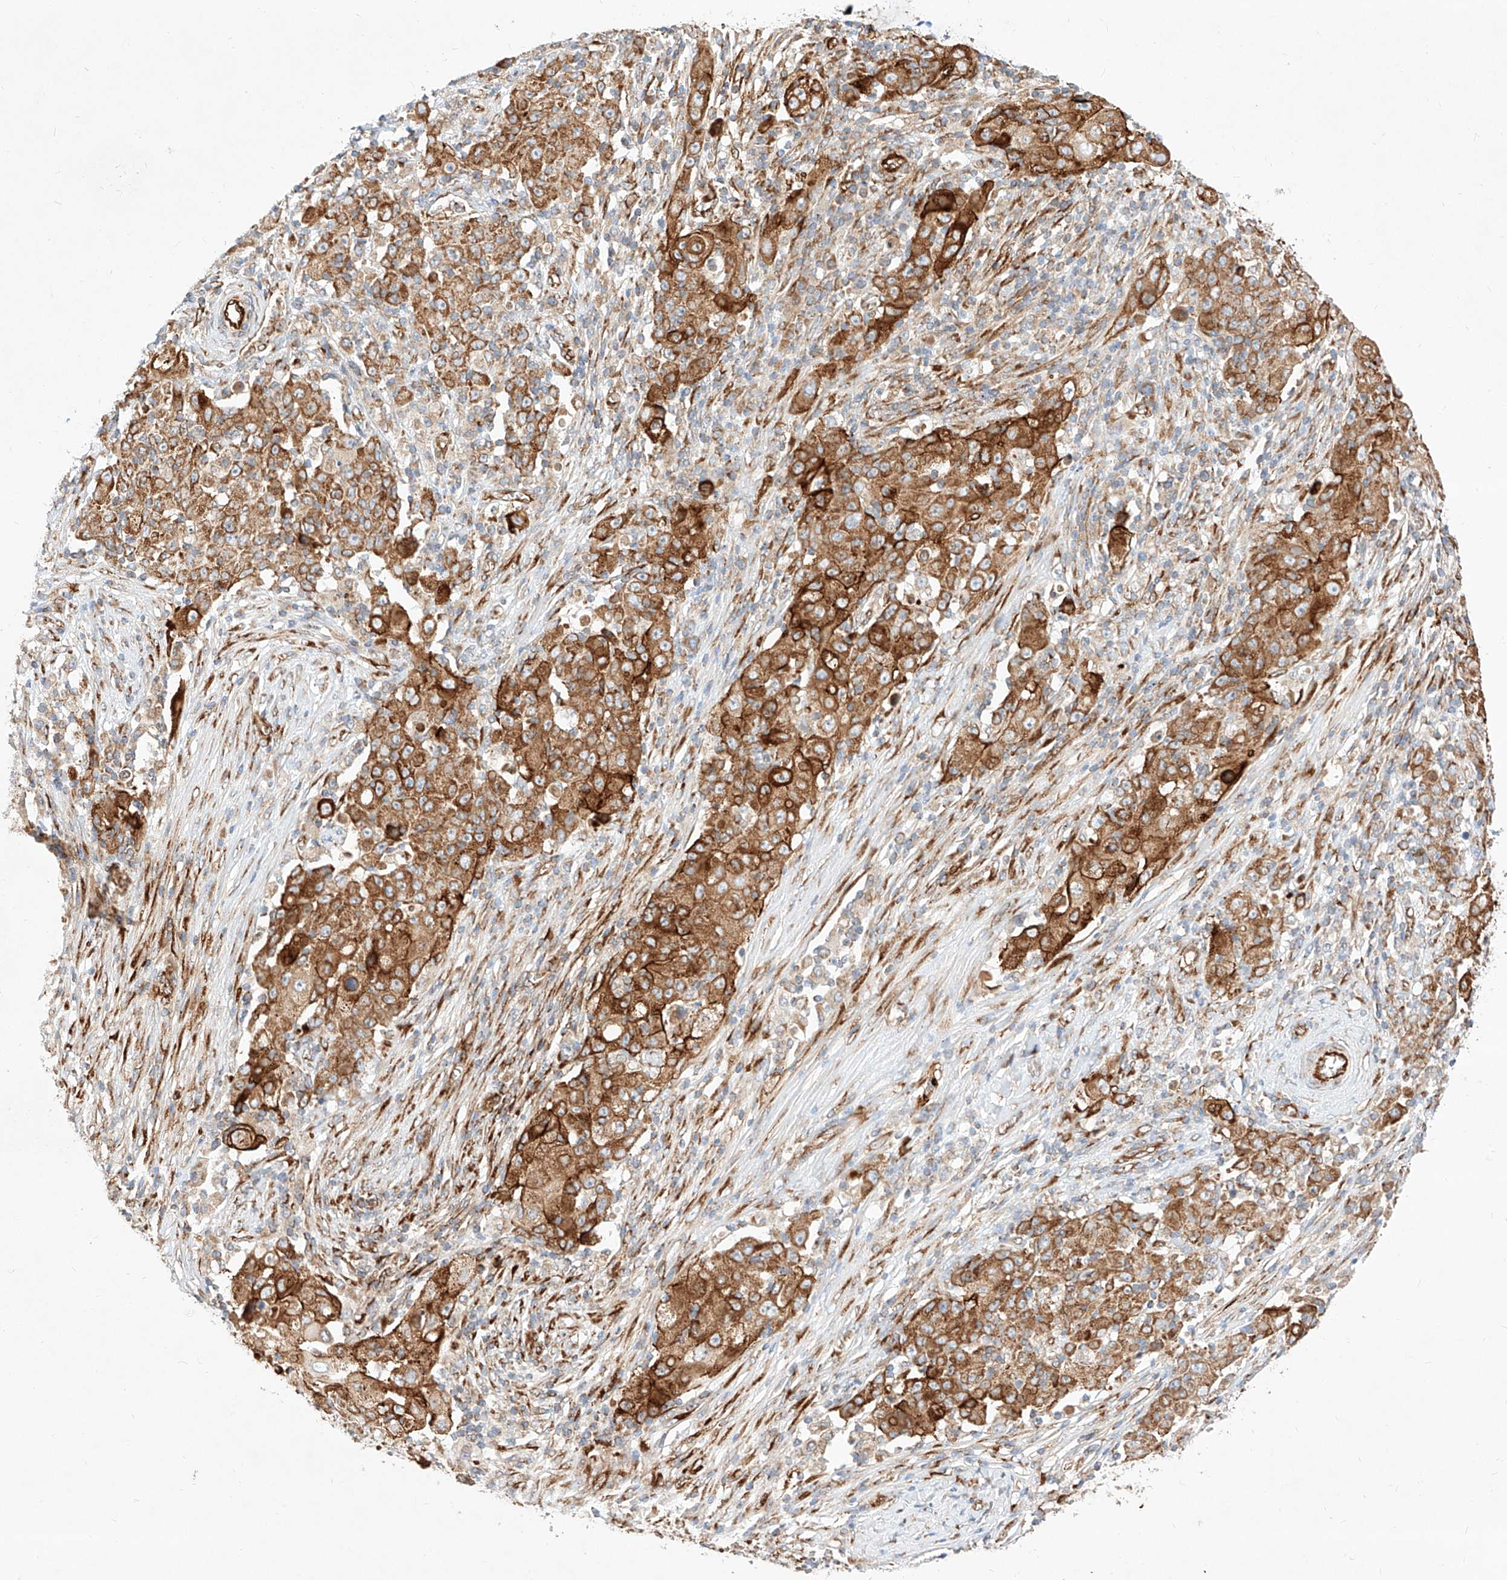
{"staining": {"intensity": "strong", "quantity": ">75%", "location": "cytoplasmic/membranous"}, "tissue": "ovarian cancer", "cell_type": "Tumor cells", "image_type": "cancer", "snomed": [{"axis": "morphology", "description": "Carcinoma, endometroid"}, {"axis": "topography", "description": "Ovary"}], "caption": "Immunohistochemistry (IHC) staining of endometroid carcinoma (ovarian), which demonstrates high levels of strong cytoplasmic/membranous expression in about >75% of tumor cells indicating strong cytoplasmic/membranous protein staining. The staining was performed using DAB (3,3'-diaminobenzidine) (brown) for protein detection and nuclei were counterstained in hematoxylin (blue).", "gene": "CSGALNACT2", "patient": {"sex": "female", "age": 42}}